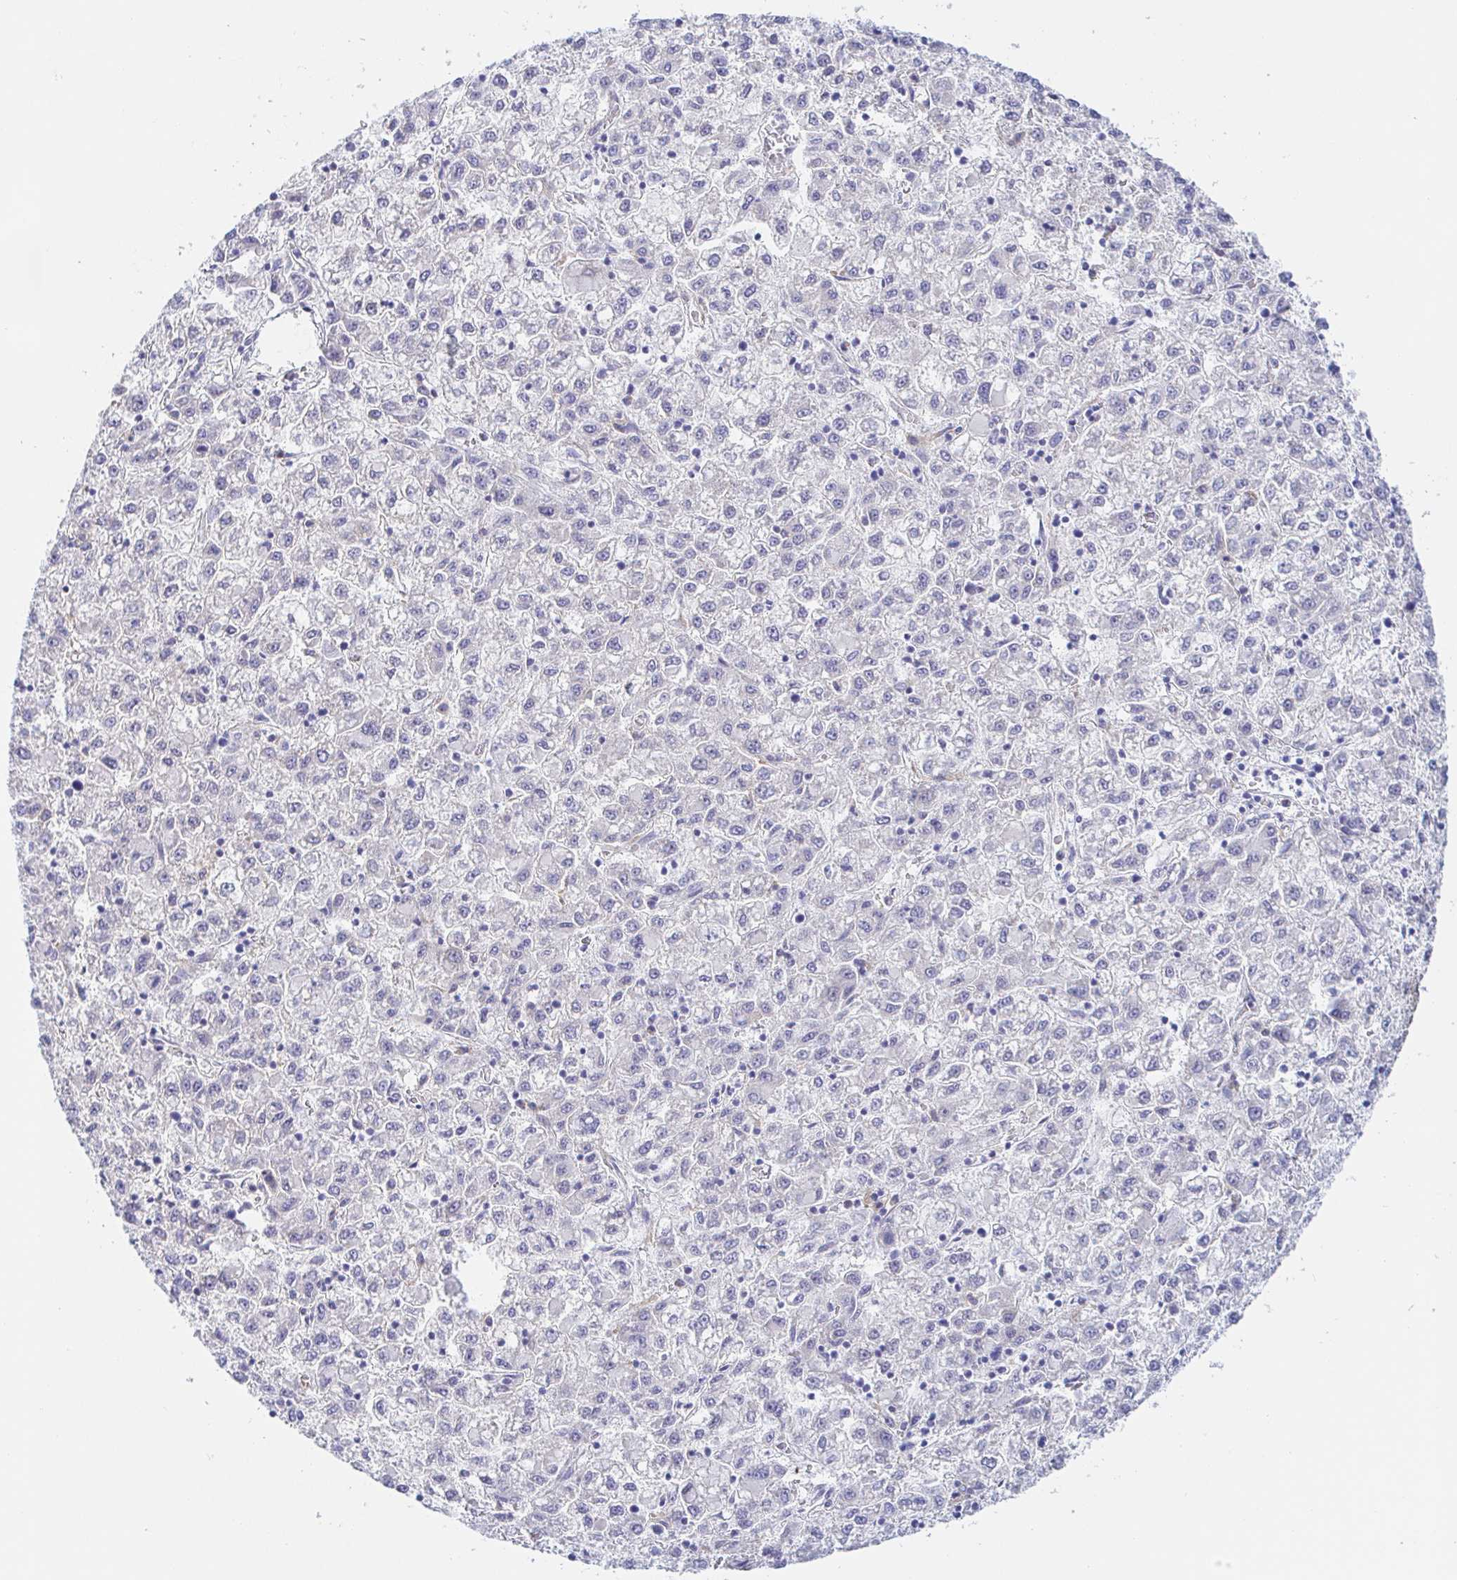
{"staining": {"intensity": "negative", "quantity": "none", "location": "none"}, "tissue": "liver cancer", "cell_type": "Tumor cells", "image_type": "cancer", "snomed": [{"axis": "morphology", "description": "Carcinoma, Hepatocellular, NOS"}, {"axis": "topography", "description": "Liver"}], "caption": "High power microscopy image of an immunohistochemistry (IHC) micrograph of liver cancer, revealing no significant staining in tumor cells.", "gene": "ARL4D", "patient": {"sex": "male", "age": 40}}